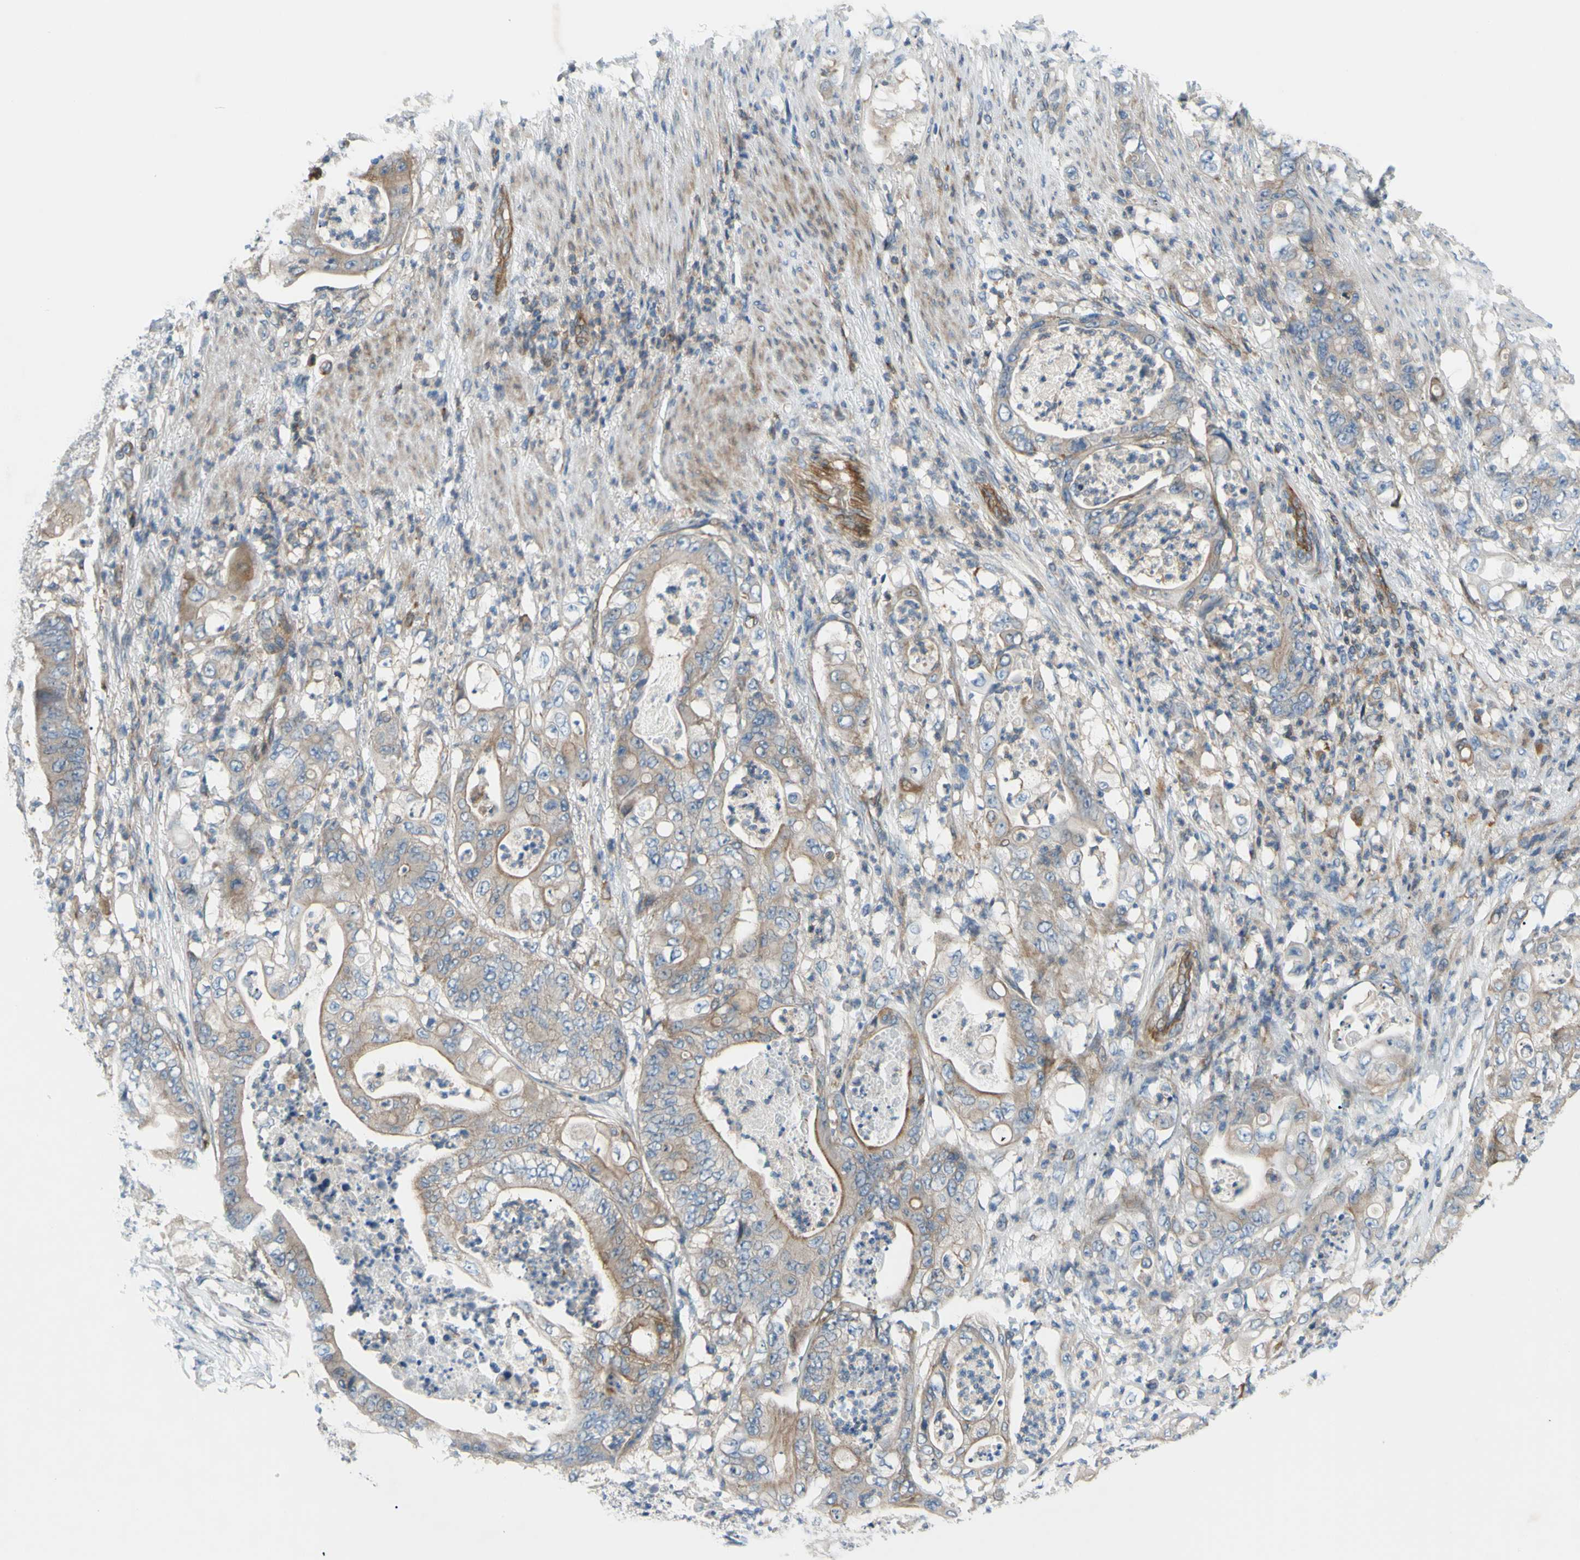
{"staining": {"intensity": "weak", "quantity": ">75%", "location": "cytoplasmic/membranous"}, "tissue": "stomach cancer", "cell_type": "Tumor cells", "image_type": "cancer", "snomed": [{"axis": "morphology", "description": "Adenocarcinoma, NOS"}, {"axis": "topography", "description": "Stomach"}], "caption": "Immunohistochemical staining of stomach adenocarcinoma displays weak cytoplasmic/membranous protein positivity in about >75% of tumor cells.", "gene": "PAK2", "patient": {"sex": "female", "age": 73}}